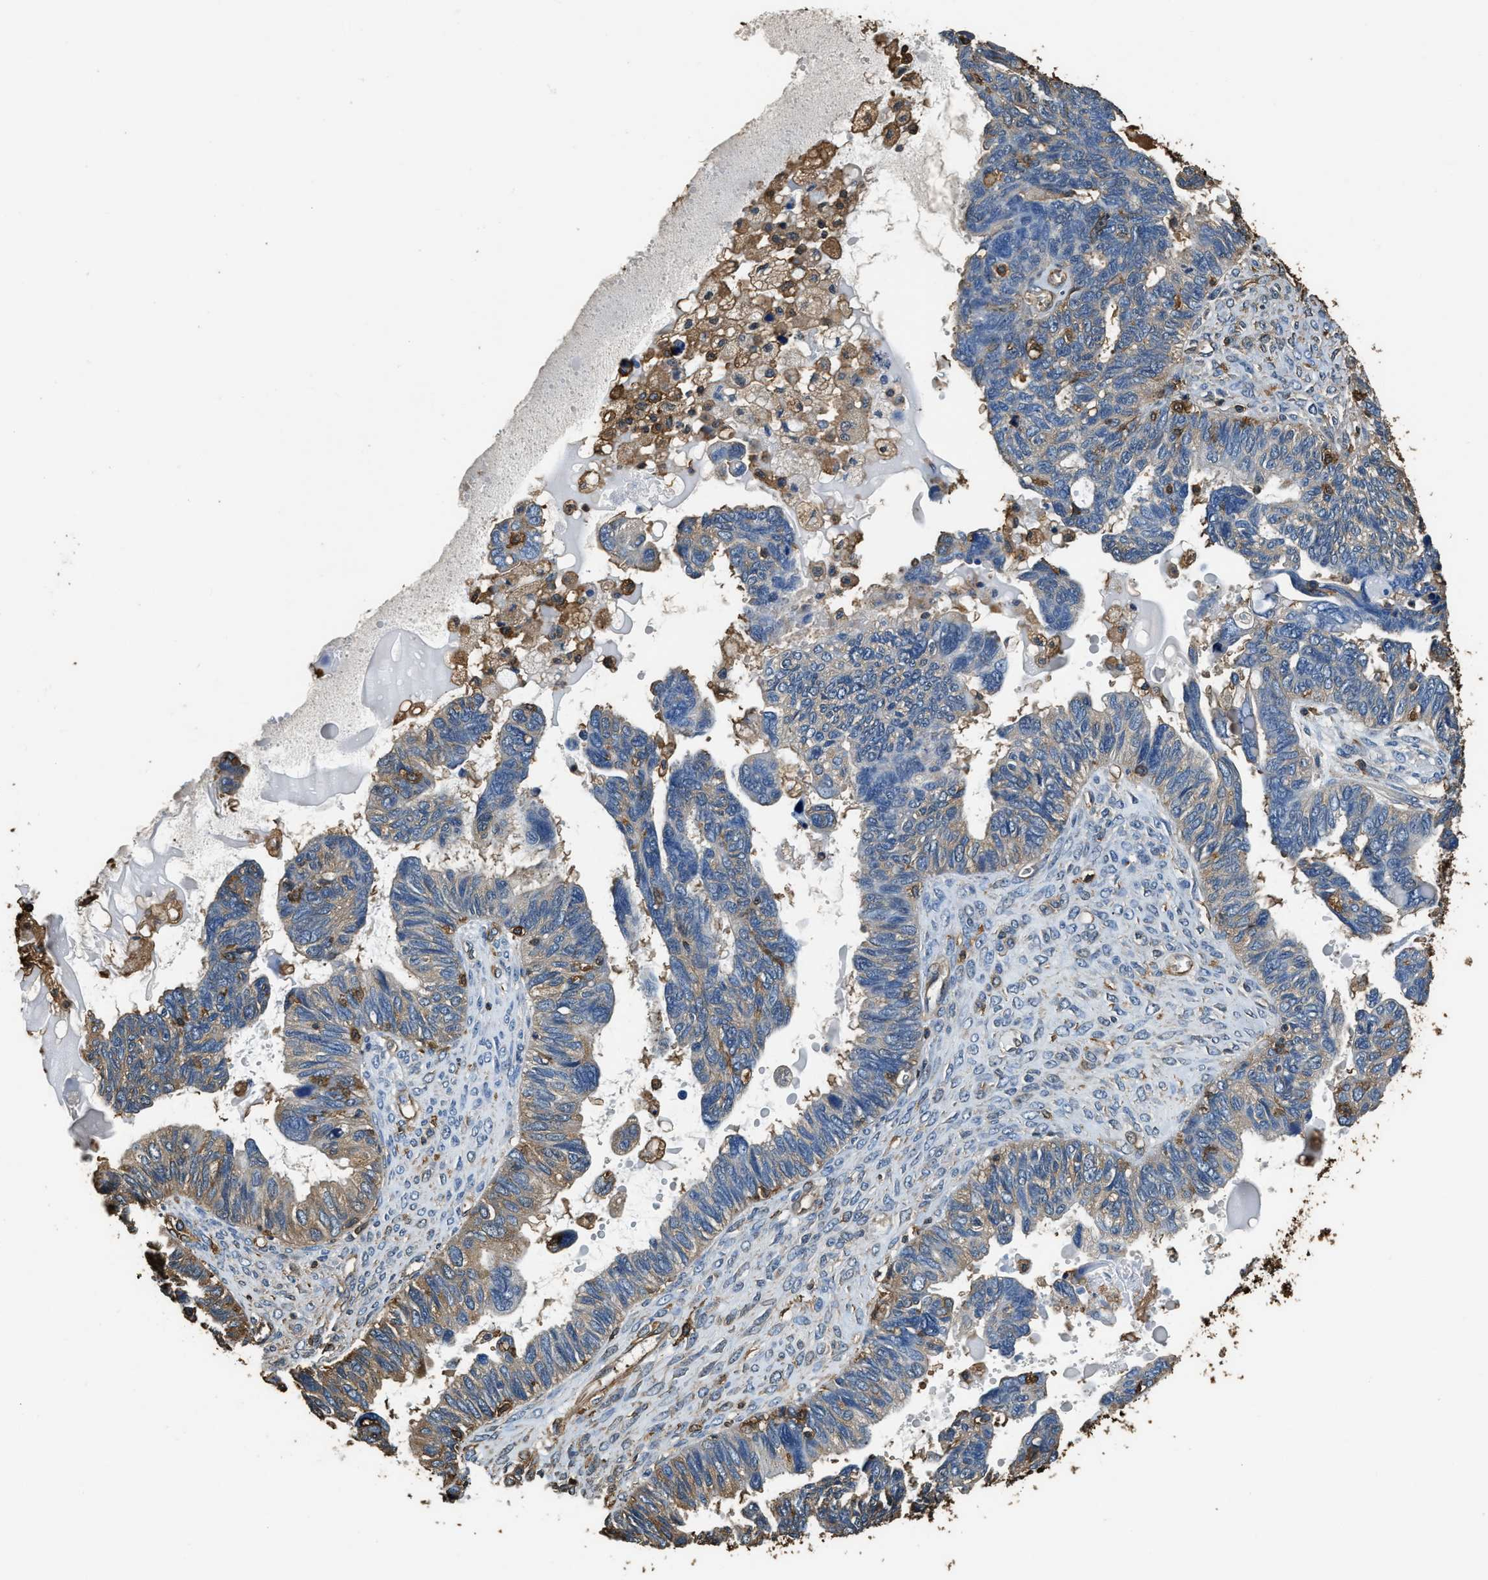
{"staining": {"intensity": "moderate", "quantity": "<25%", "location": "cytoplasmic/membranous"}, "tissue": "ovarian cancer", "cell_type": "Tumor cells", "image_type": "cancer", "snomed": [{"axis": "morphology", "description": "Cystadenocarcinoma, serous, NOS"}, {"axis": "topography", "description": "Ovary"}], "caption": "Protein staining demonstrates moderate cytoplasmic/membranous expression in approximately <25% of tumor cells in serous cystadenocarcinoma (ovarian).", "gene": "ACCS", "patient": {"sex": "female", "age": 79}}